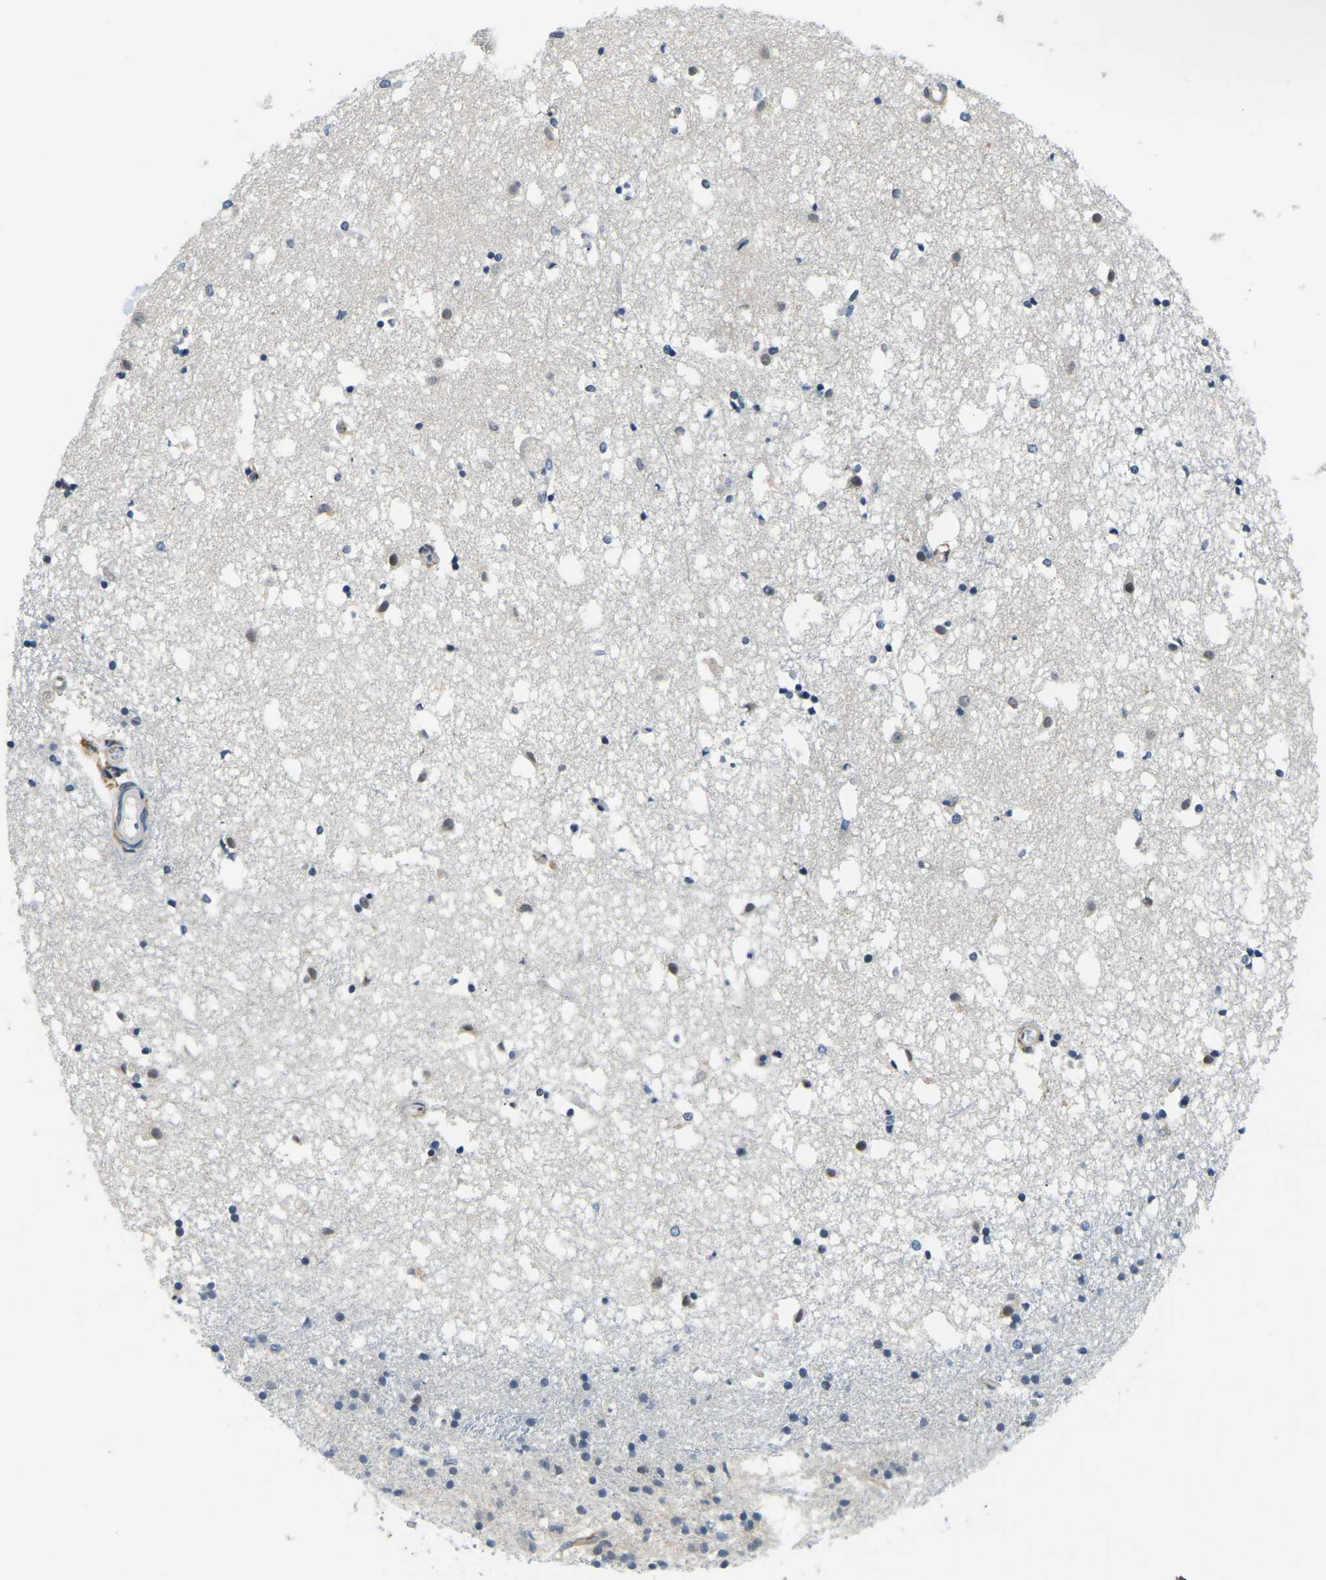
{"staining": {"intensity": "weak", "quantity": "<25%", "location": "cytoplasmic/membranous"}, "tissue": "caudate", "cell_type": "Glial cells", "image_type": "normal", "snomed": [{"axis": "morphology", "description": "Normal tissue, NOS"}, {"axis": "topography", "description": "Lateral ventricle wall"}], "caption": "Glial cells show no significant protein positivity in benign caudate. Brightfield microscopy of immunohistochemistry stained with DAB (brown) and hematoxylin (blue), captured at high magnification.", "gene": "AHNAK", "patient": {"sex": "male", "age": 45}}